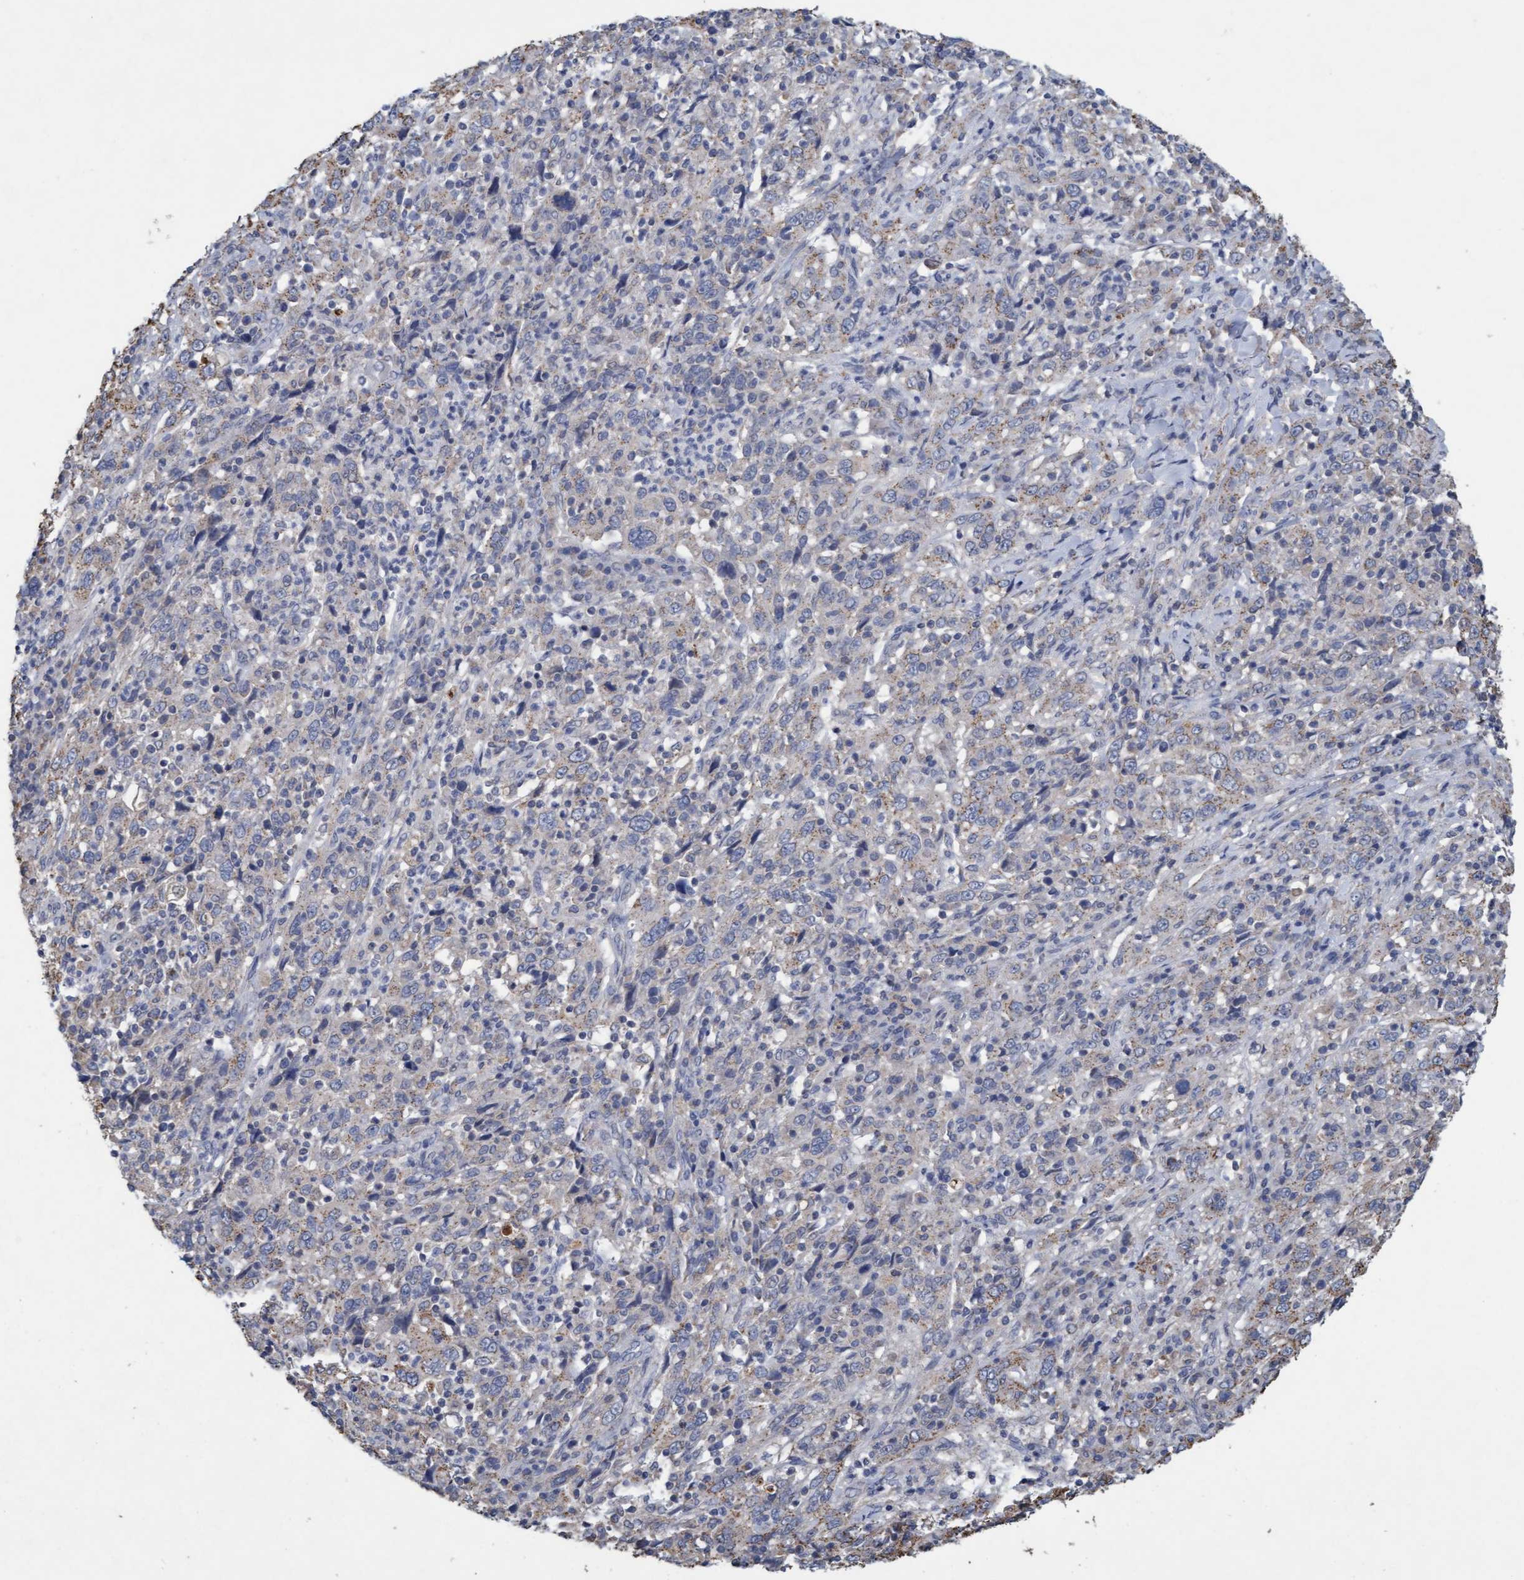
{"staining": {"intensity": "weak", "quantity": "25%-75%", "location": "cytoplasmic/membranous"}, "tissue": "cervical cancer", "cell_type": "Tumor cells", "image_type": "cancer", "snomed": [{"axis": "morphology", "description": "Squamous cell carcinoma, NOS"}, {"axis": "topography", "description": "Cervix"}], "caption": "Brown immunohistochemical staining in squamous cell carcinoma (cervical) exhibits weak cytoplasmic/membranous staining in approximately 25%-75% of tumor cells.", "gene": "VSIG8", "patient": {"sex": "female", "age": 46}}